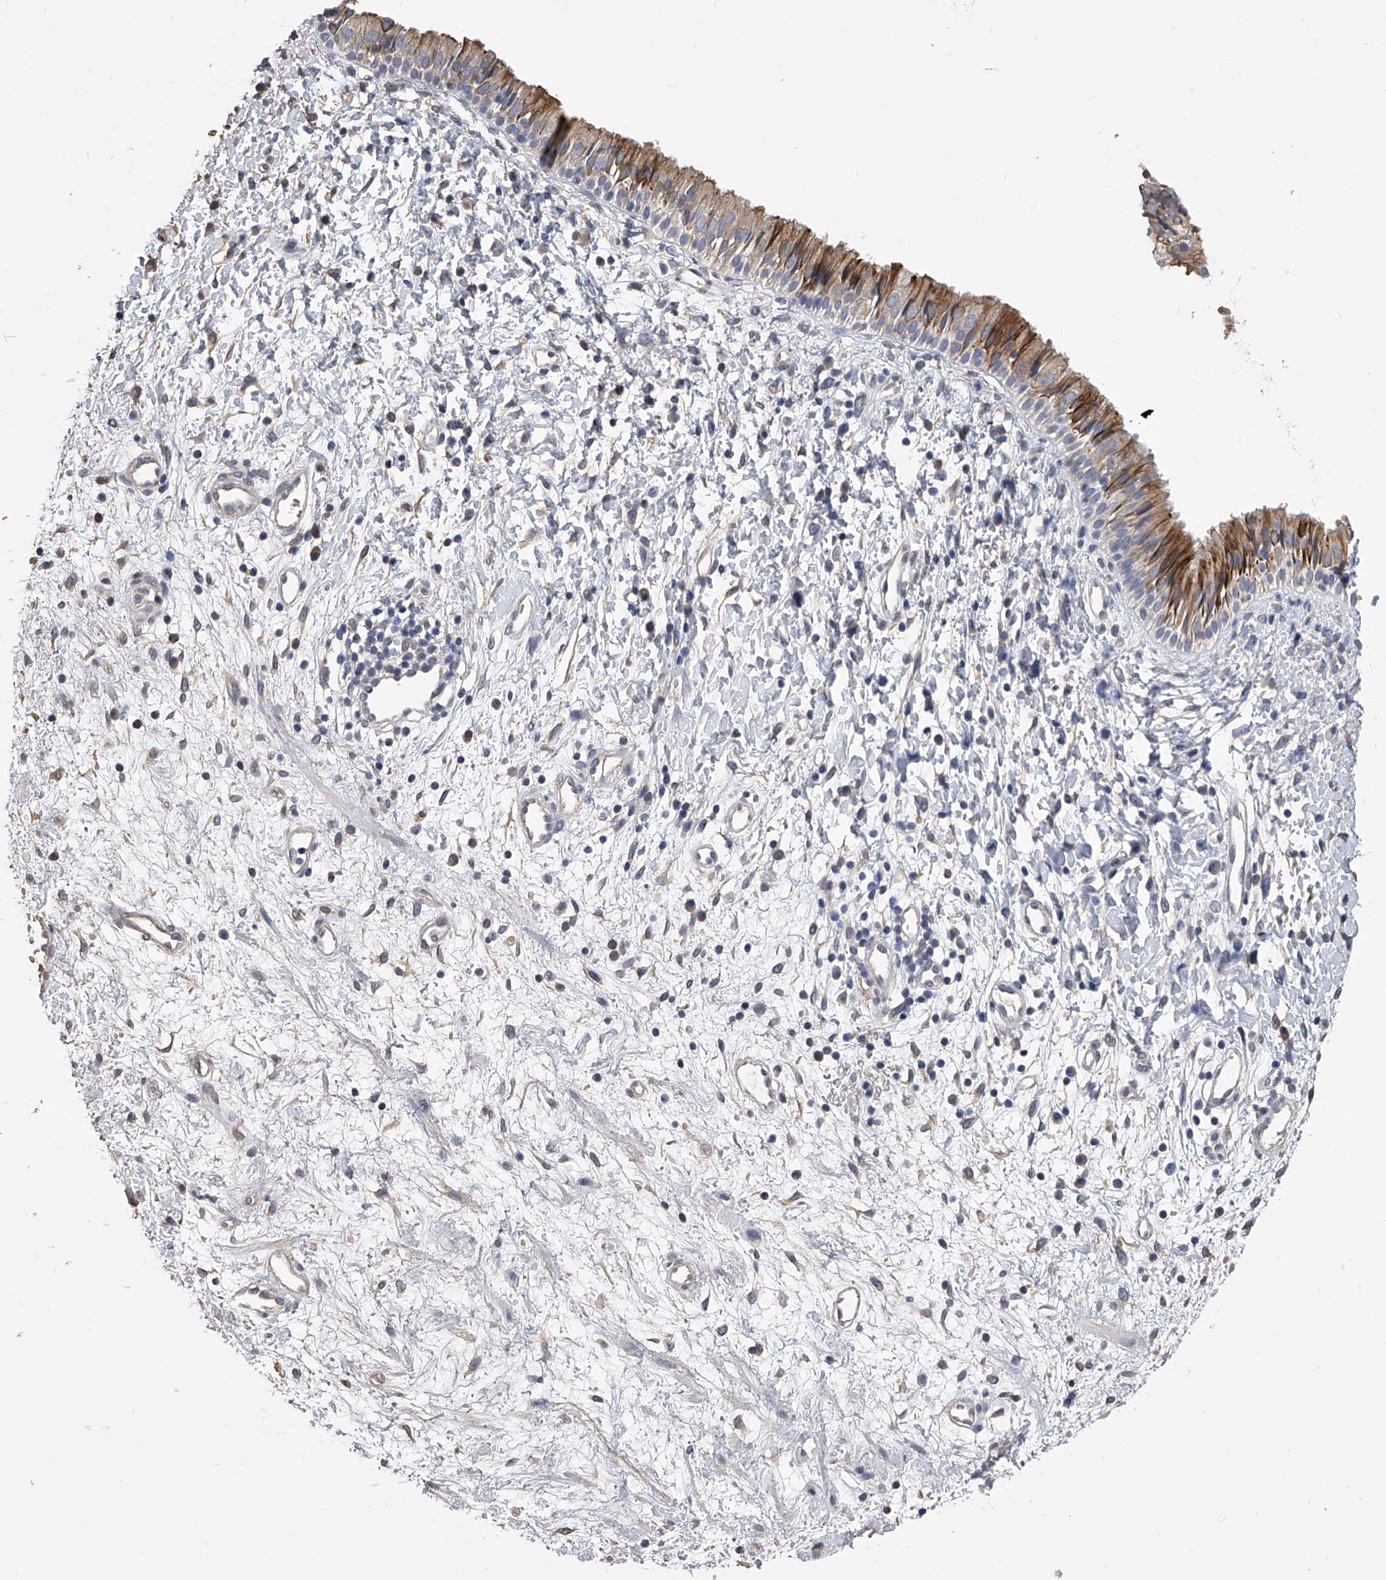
{"staining": {"intensity": "moderate", "quantity": "25%-75%", "location": "cytoplasmic/membranous"}, "tissue": "nasopharynx", "cell_type": "Respiratory epithelial cells", "image_type": "normal", "snomed": [{"axis": "morphology", "description": "Normal tissue, NOS"}, {"axis": "topography", "description": "Nasopharynx"}], "caption": "Nasopharynx was stained to show a protein in brown. There is medium levels of moderate cytoplasmic/membranous positivity in about 25%-75% of respiratory epithelial cells.", "gene": "MDN1", "patient": {"sex": "male", "age": 22}}